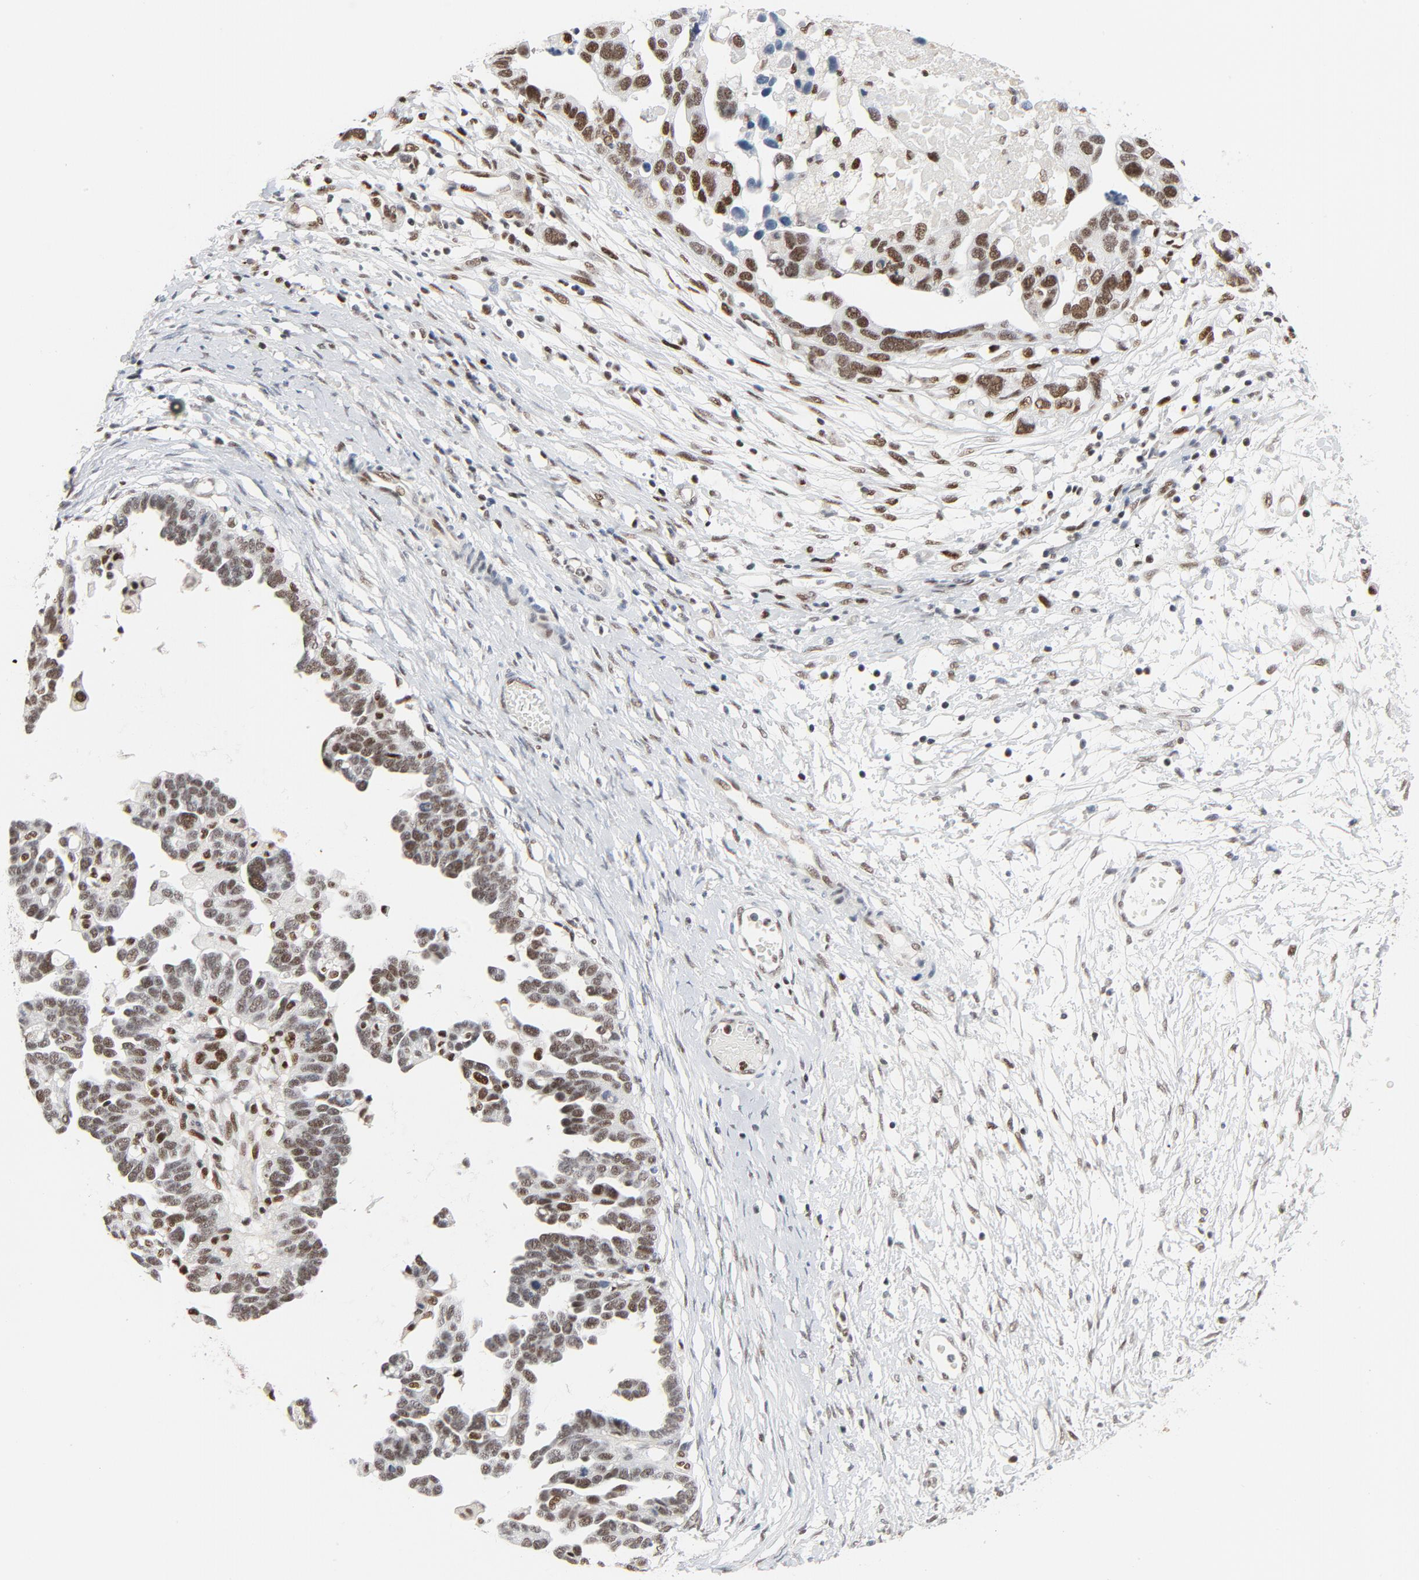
{"staining": {"intensity": "moderate", "quantity": ">75%", "location": "nuclear"}, "tissue": "ovarian cancer", "cell_type": "Tumor cells", "image_type": "cancer", "snomed": [{"axis": "morphology", "description": "Cystadenocarcinoma, serous, NOS"}, {"axis": "topography", "description": "Ovary"}], "caption": "Approximately >75% of tumor cells in human ovarian cancer demonstrate moderate nuclear protein expression as visualized by brown immunohistochemical staining.", "gene": "JMJD6", "patient": {"sex": "female", "age": 54}}